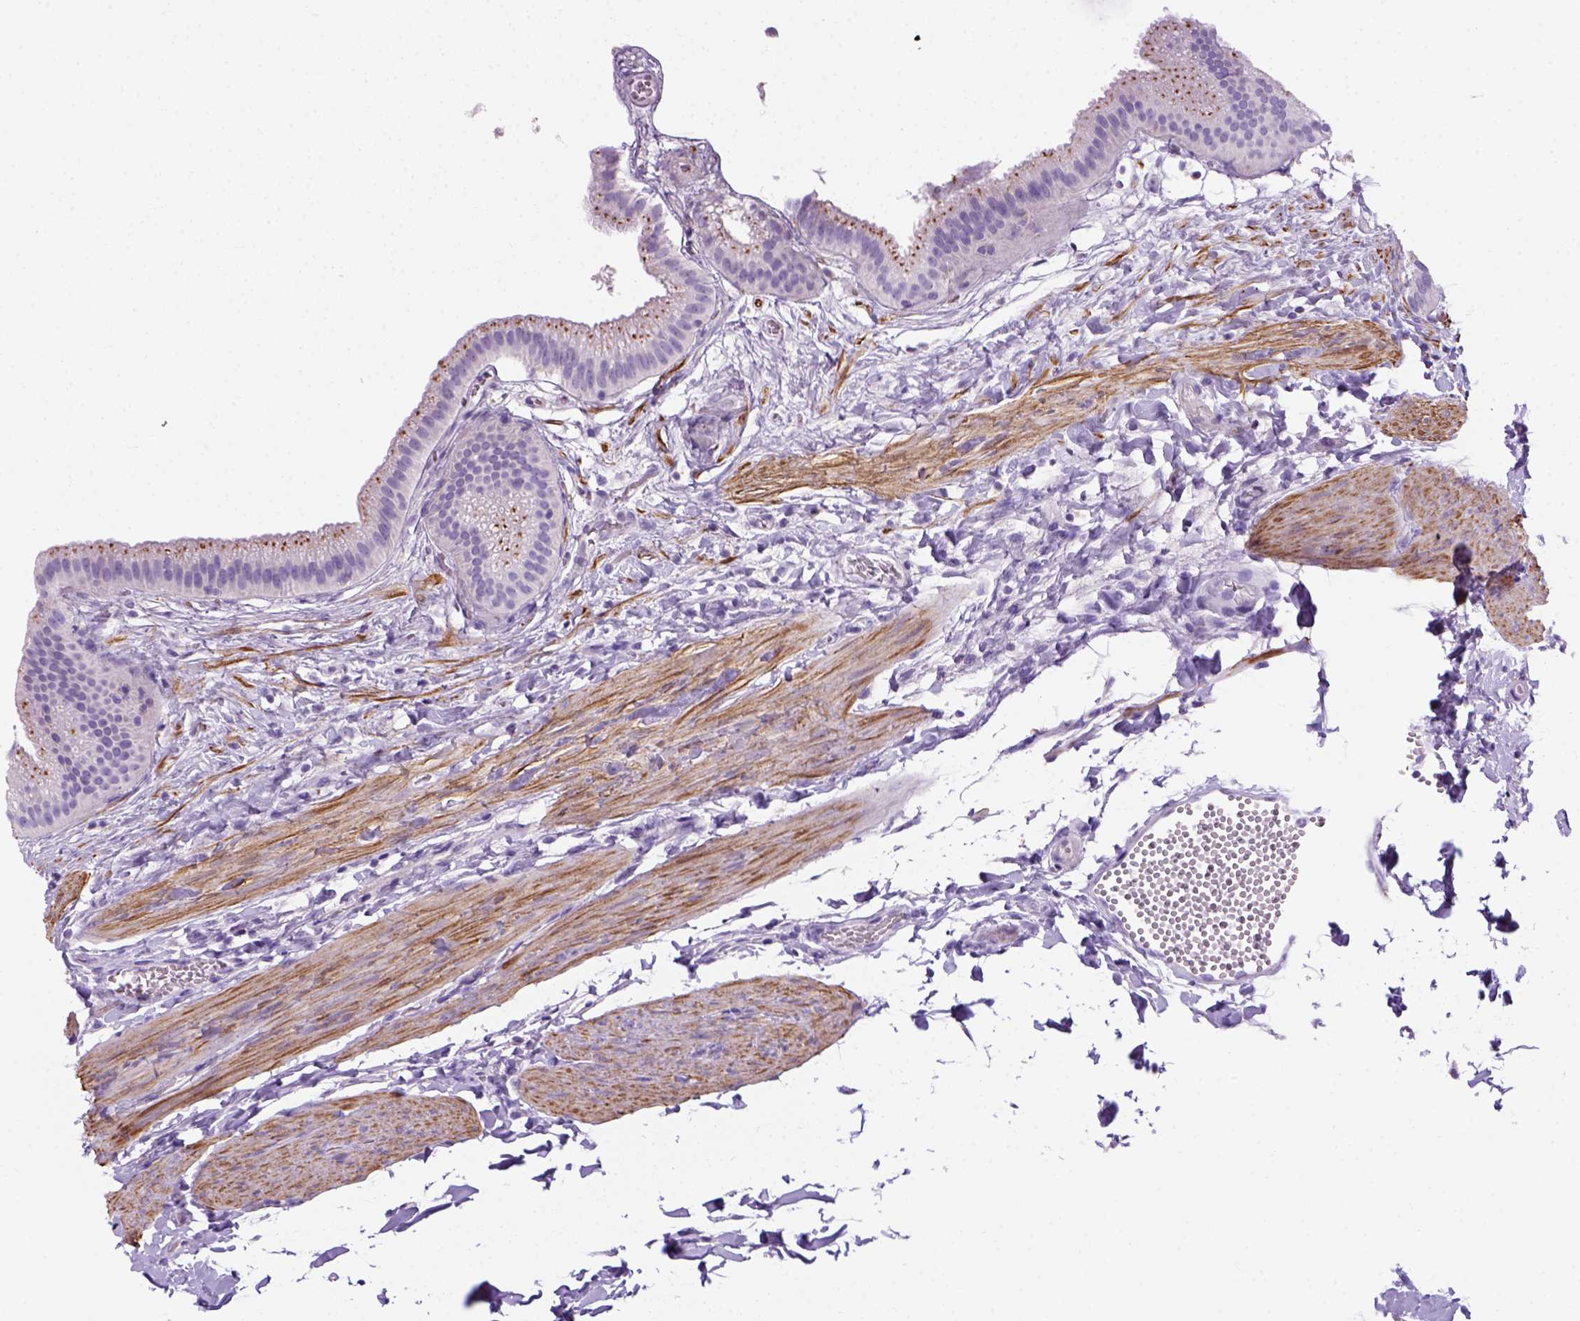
{"staining": {"intensity": "negative", "quantity": "none", "location": "none"}, "tissue": "gallbladder", "cell_type": "Glandular cells", "image_type": "normal", "snomed": [{"axis": "morphology", "description": "Normal tissue, NOS"}, {"axis": "topography", "description": "Gallbladder"}], "caption": "A micrograph of gallbladder stained for a protein shows no brown staining in glandular cells. (DAB immunohistochemistry (IHC), high magnification).", "gene": "ARHGEF33", "patient": {"sex": "female", "age": 63}}